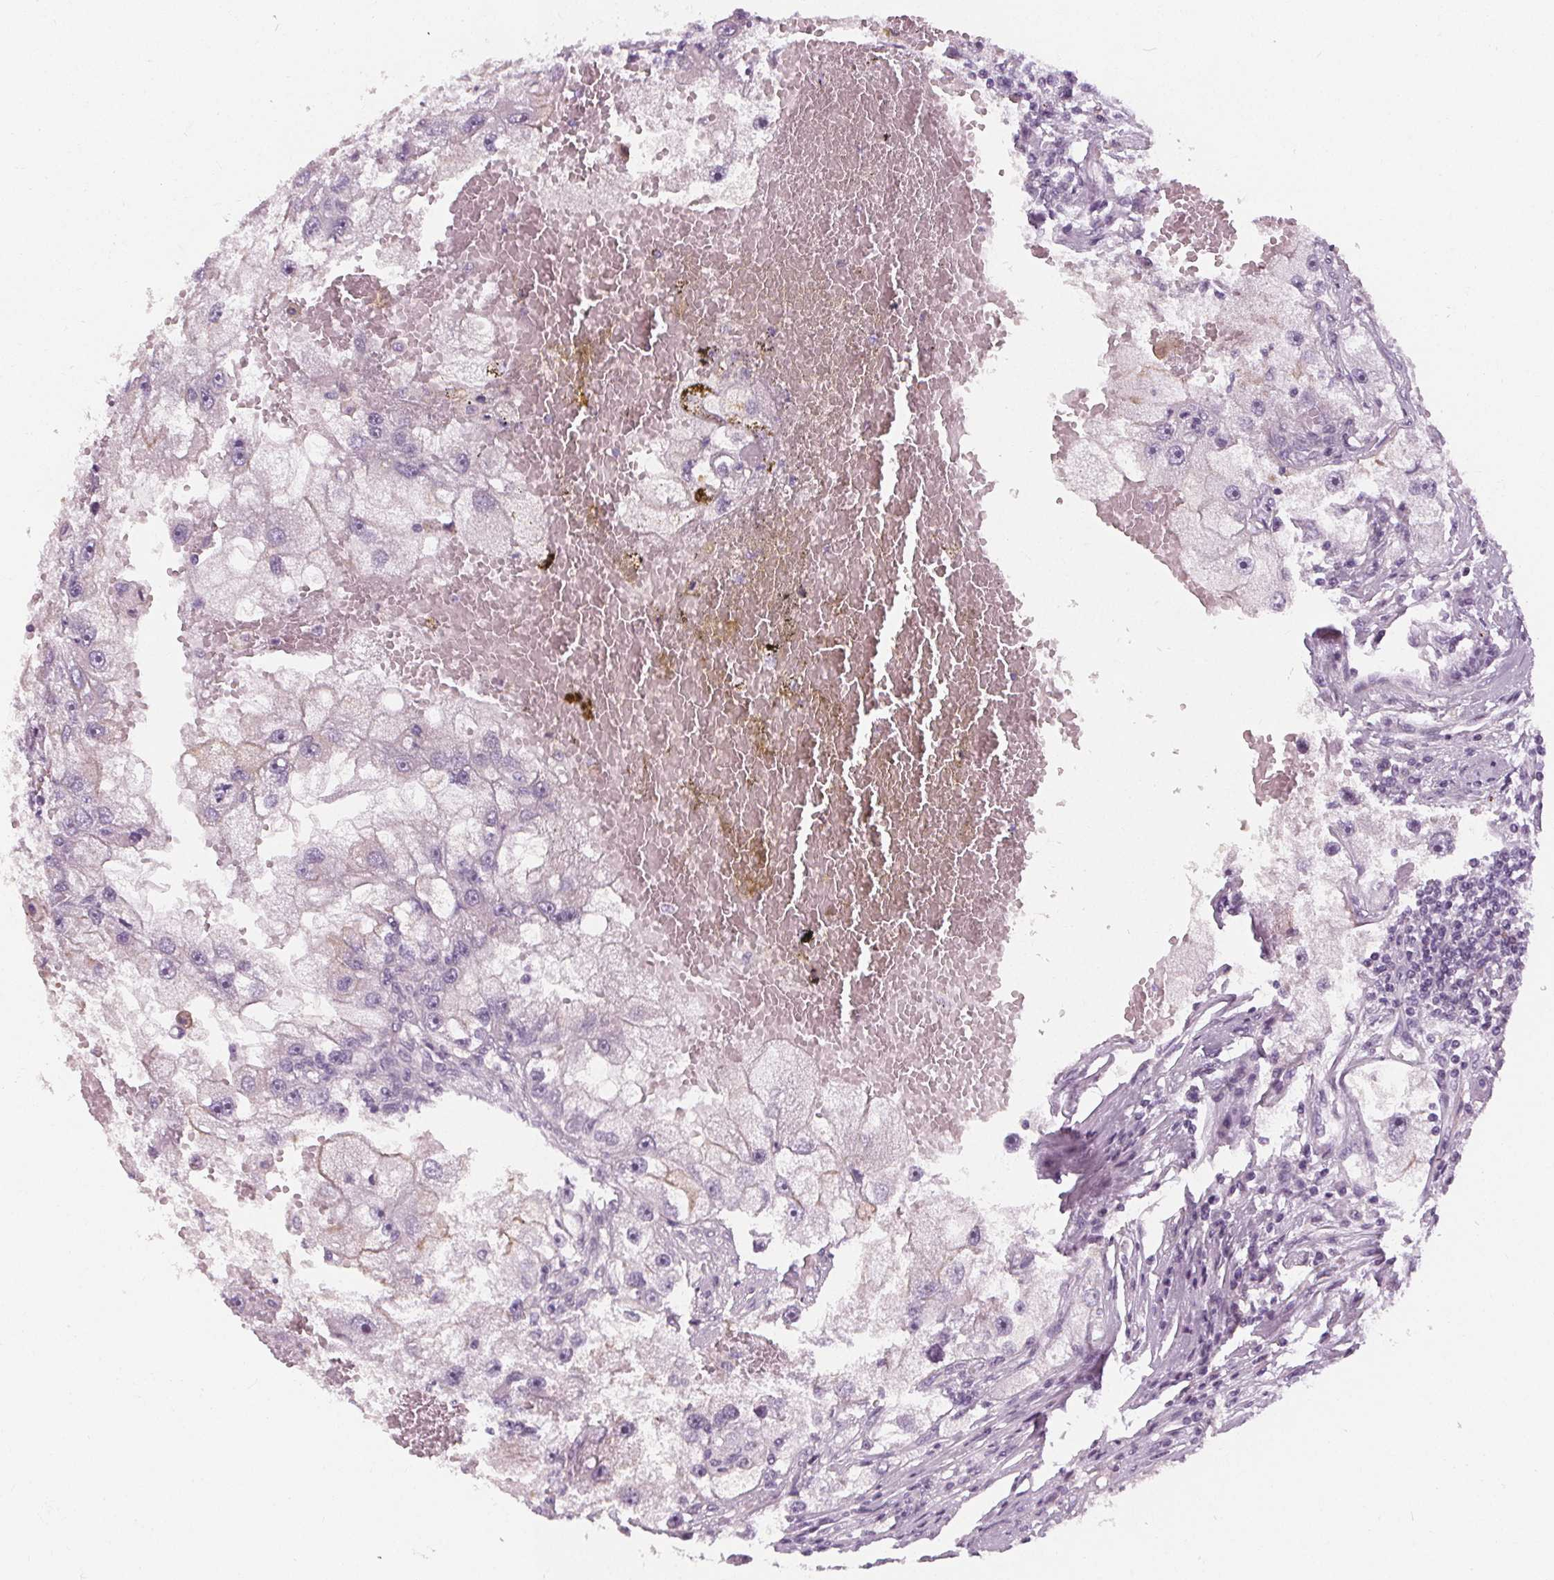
{"staining": {"intensity": "negative", "quantity": "none", "location": "none"}, "tissue": "renal cancer", "cell_type": "Tumor cells", "image_type": "cancer", "snomed": [{"axis": "morphology", "description": "Adenocarcinoma, NOS"}, {"axis": "topography", "description": "Kidney"}], "caption": "Tumor cells show no significant positivity in renal adenocarcinoma. (DAB (3,3'-diaminobenzidine) immunohistochemistry (IHC) visualized using brightfield microscopy, high magnification).", "gene": "SLC5A12", "patient": {"sex": "male", "age": 63}}